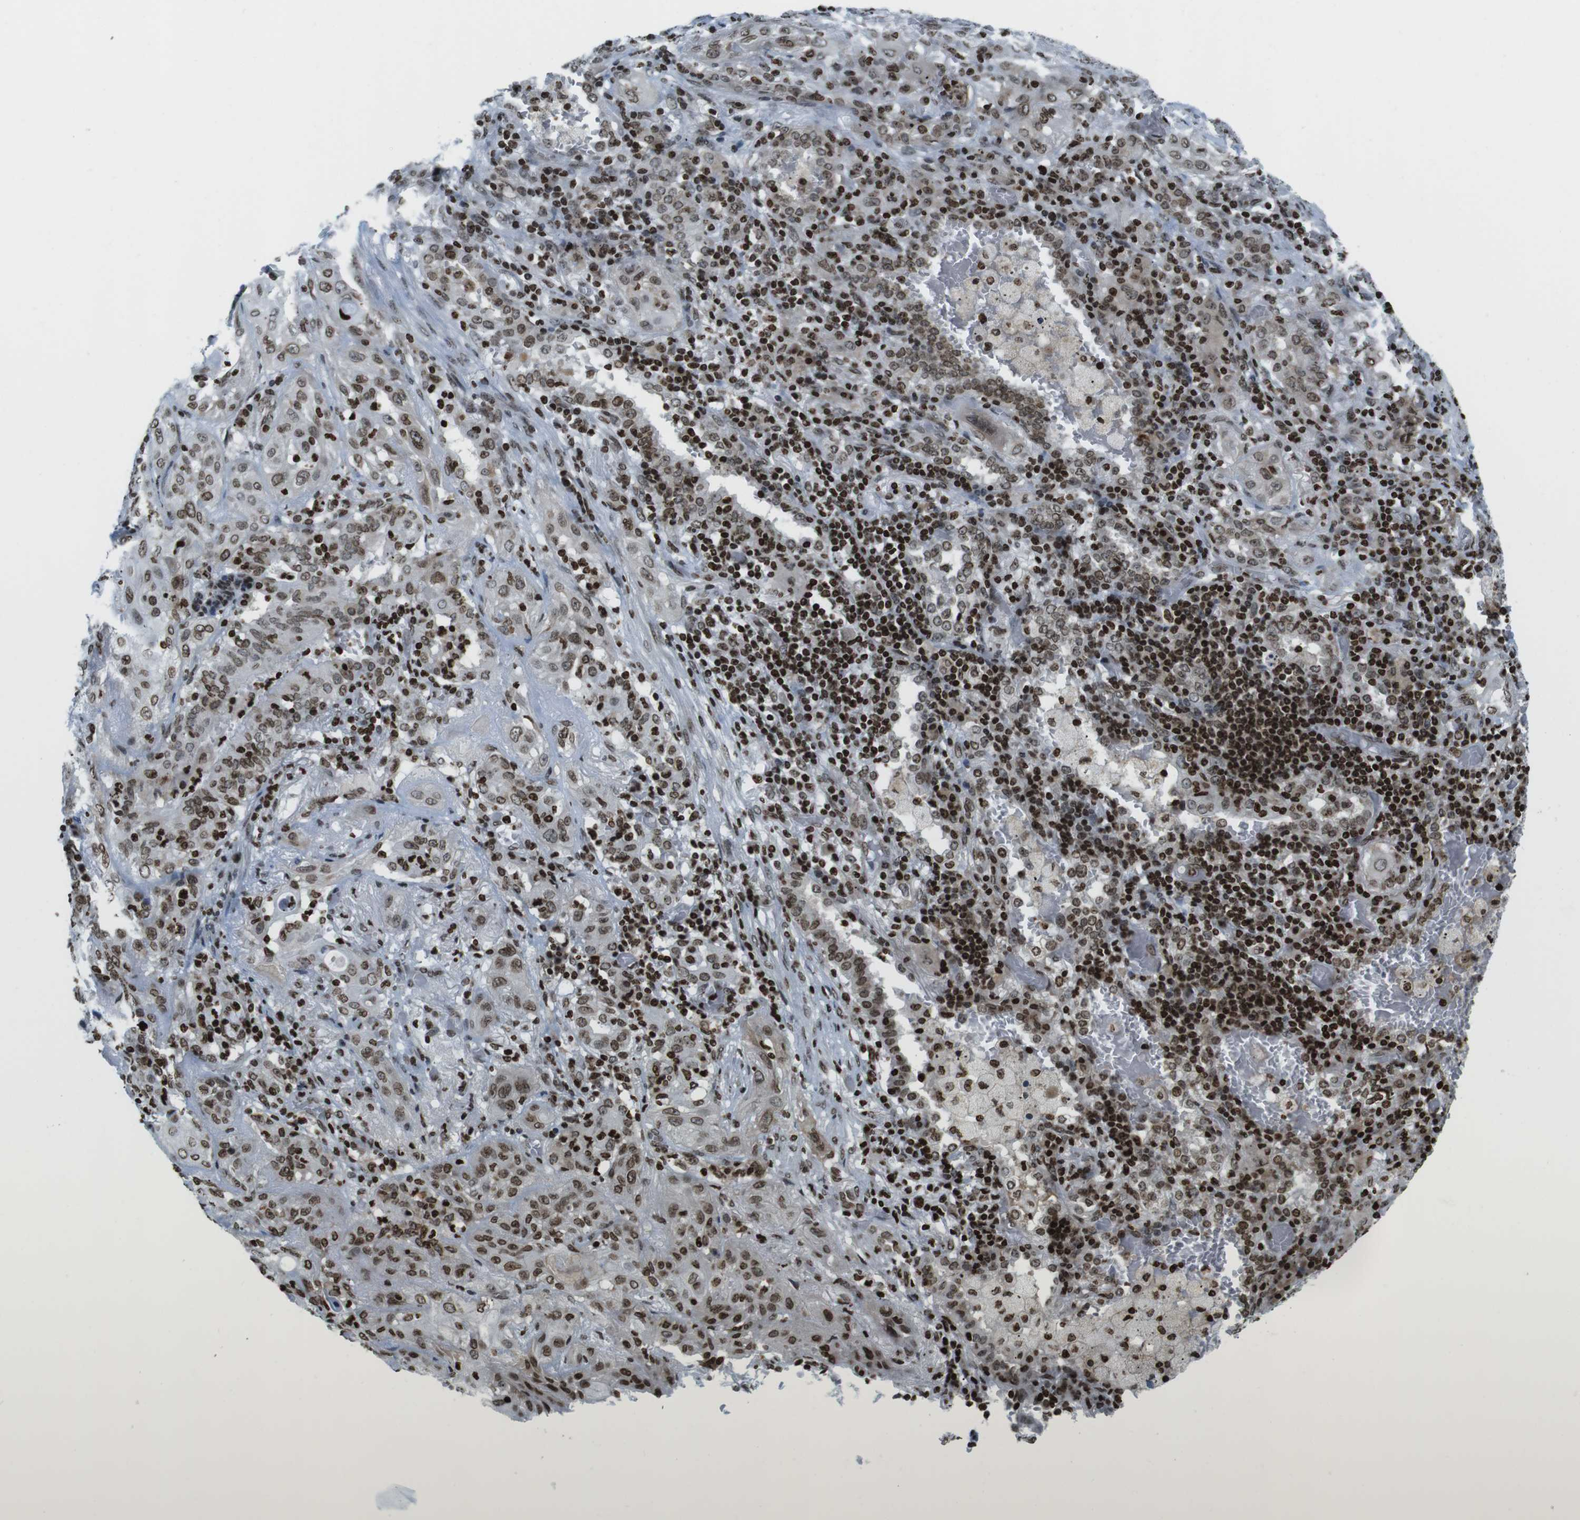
{"staining": {"intensity": "moderate", "quantity": ">75%", "location": "nuclear"}, "tissue": "lung cancer", "cell_type": "Tumor cells", "image_type": "cancer", "snomed": [{"axis": "morphology", "description": "Squamous cell carcinoma, NOS"}, {"axis": "topography", "description": "Lung"}], "caption": "Immunohistochemistry (DAB) staining of human lung squamous cell carcinoma displays moderate nuclear protein staining in about >75% of tumor cells.", "gene": "H2AC8", "patient": {"sex": "female", "age": 47}}